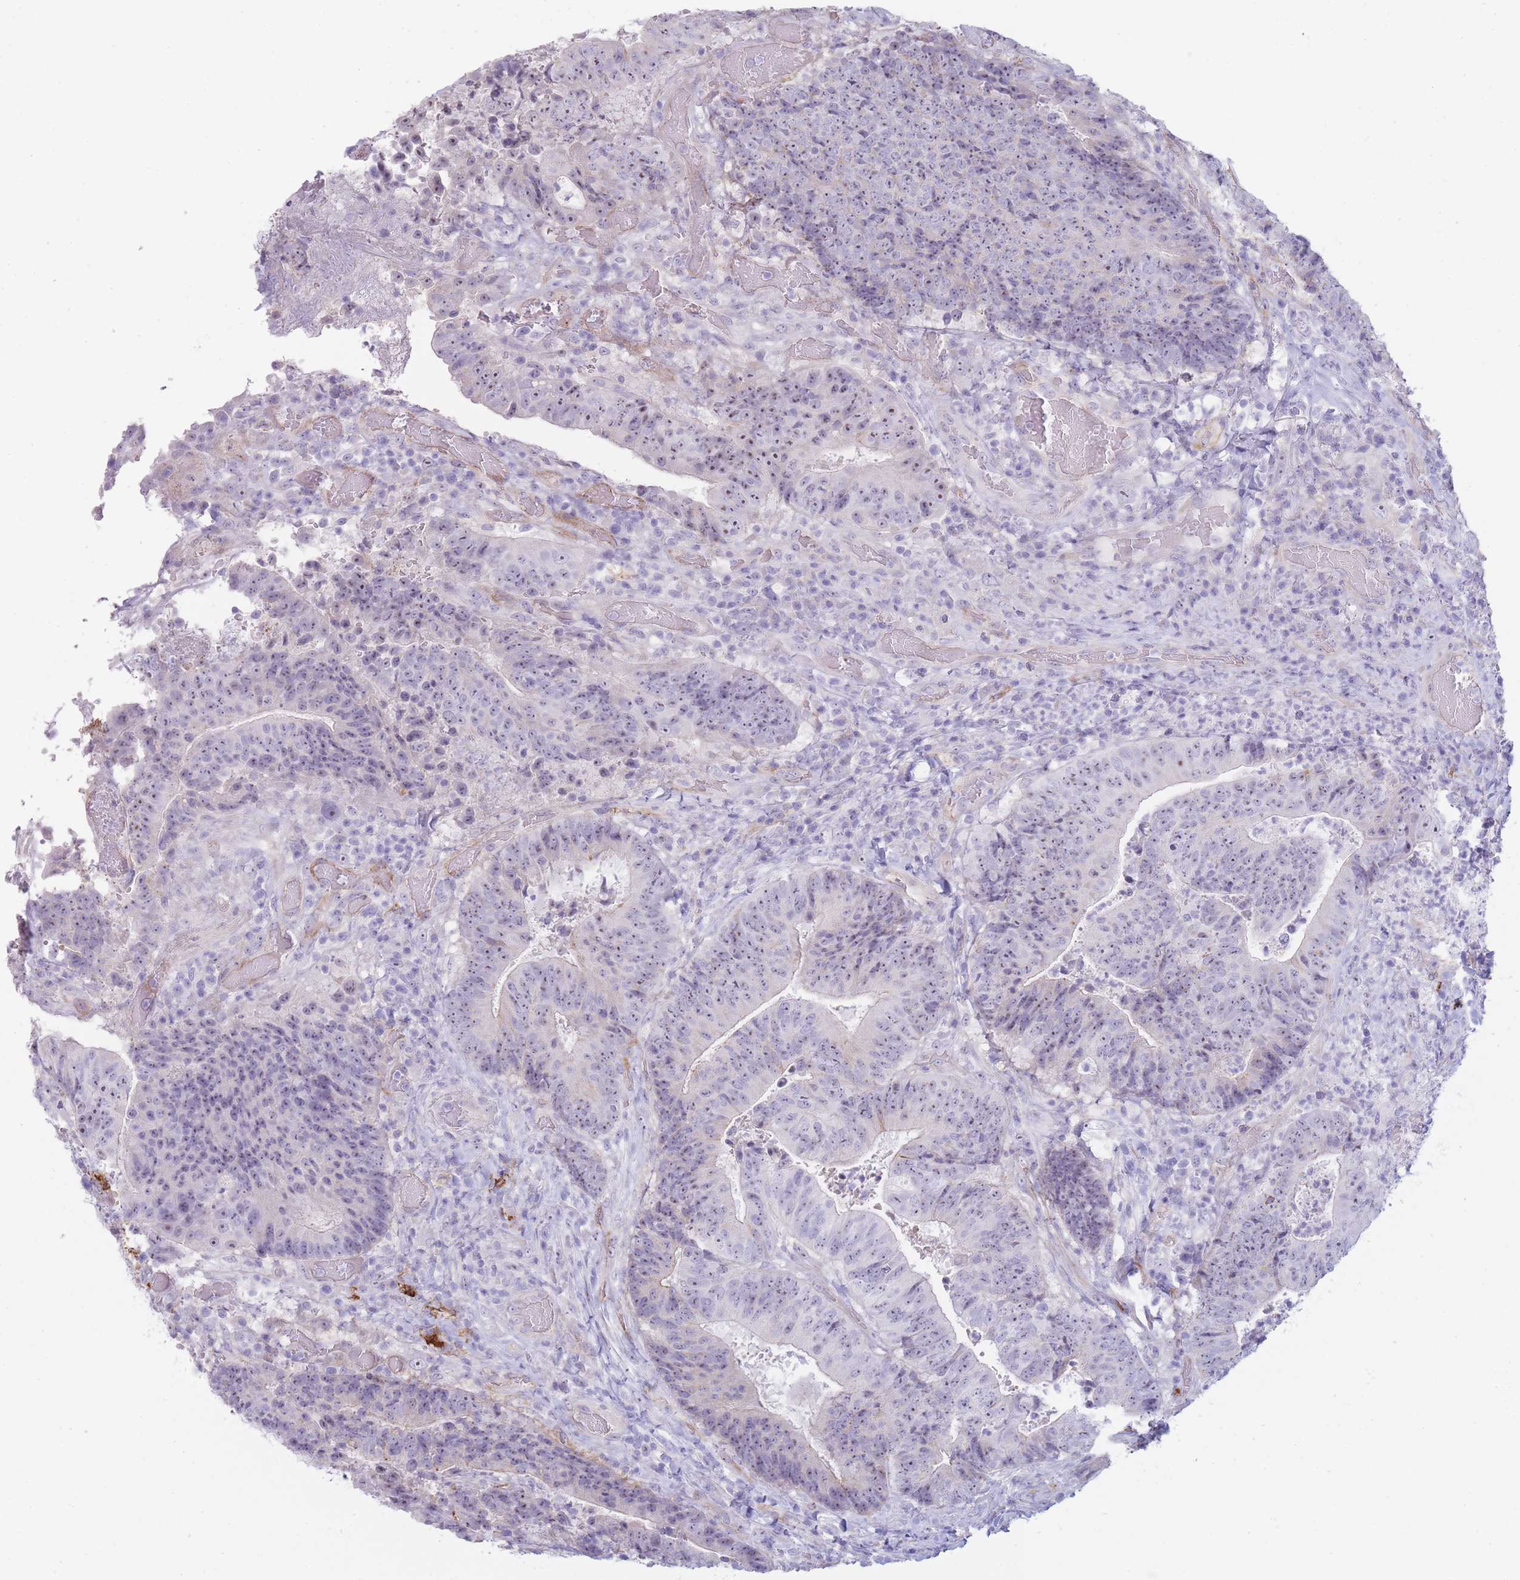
{"staining": {"intensity": "moderate", "quantity": "25%-75%", "location": "nuclear"}, "tissue": "colorectal cancer", "cell_type": "Tumor cells", "image_type": "cancer", "snomed": [{"axis": "morphology", "description": "Adenocarcinoma, NOS"}, {"axis": "topography", "description": "Rectum"}], "caption": "High-power microscopy captured an IHC micrograph of adenocarcinoma (colorectal), revealing moderate nuclear staining in approximately 25%-75% of tumor cells. (brown staining indicates protein expression, while blue staining denotes nuclei).", "gene": "UTP14A", "patient": {"sex": "male", "age": 72}}